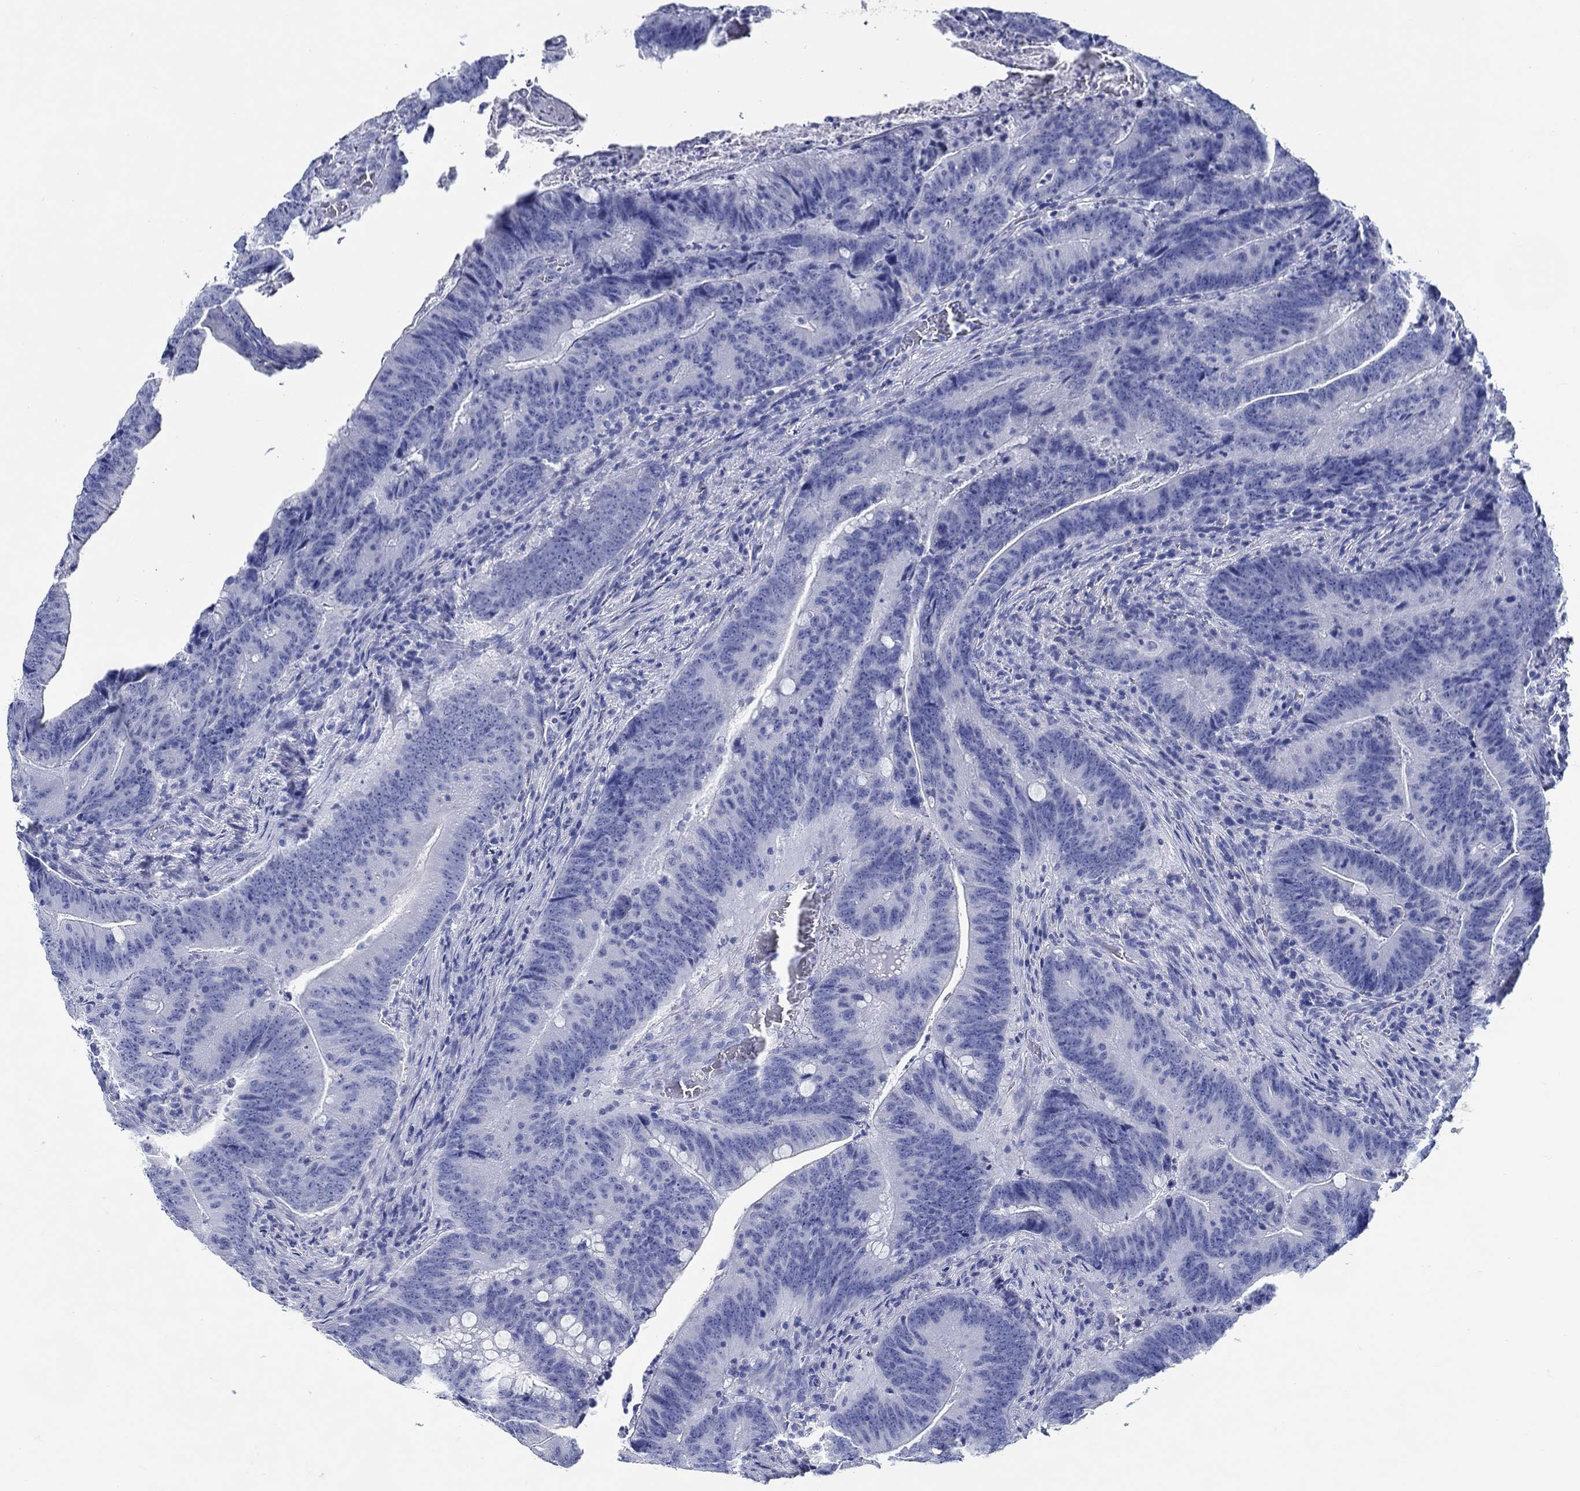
{"staining": {"intensity": "negative", "quantity": "none", "location": "none"}, "tissue": "colorectal cancer", "cell_type": "Tumor cells", "image_type": "cancer", "snomed": [{"axis": "morphology", "description": "Adenocarcinoma, NOS"}, {"axis": "topography", "description": "Colon"}], "caption": "IHC photomicrograph of colorectal cancer (adenocarcinoma) stained for a protein (brown), which exhibits no staining in tumor cells. (DAB (3,3'-diaminobenzidine) IHC with hematoxylin counter stain).", "gene": "FBXO2", "patient": {"sex": "female", "age": 87}}